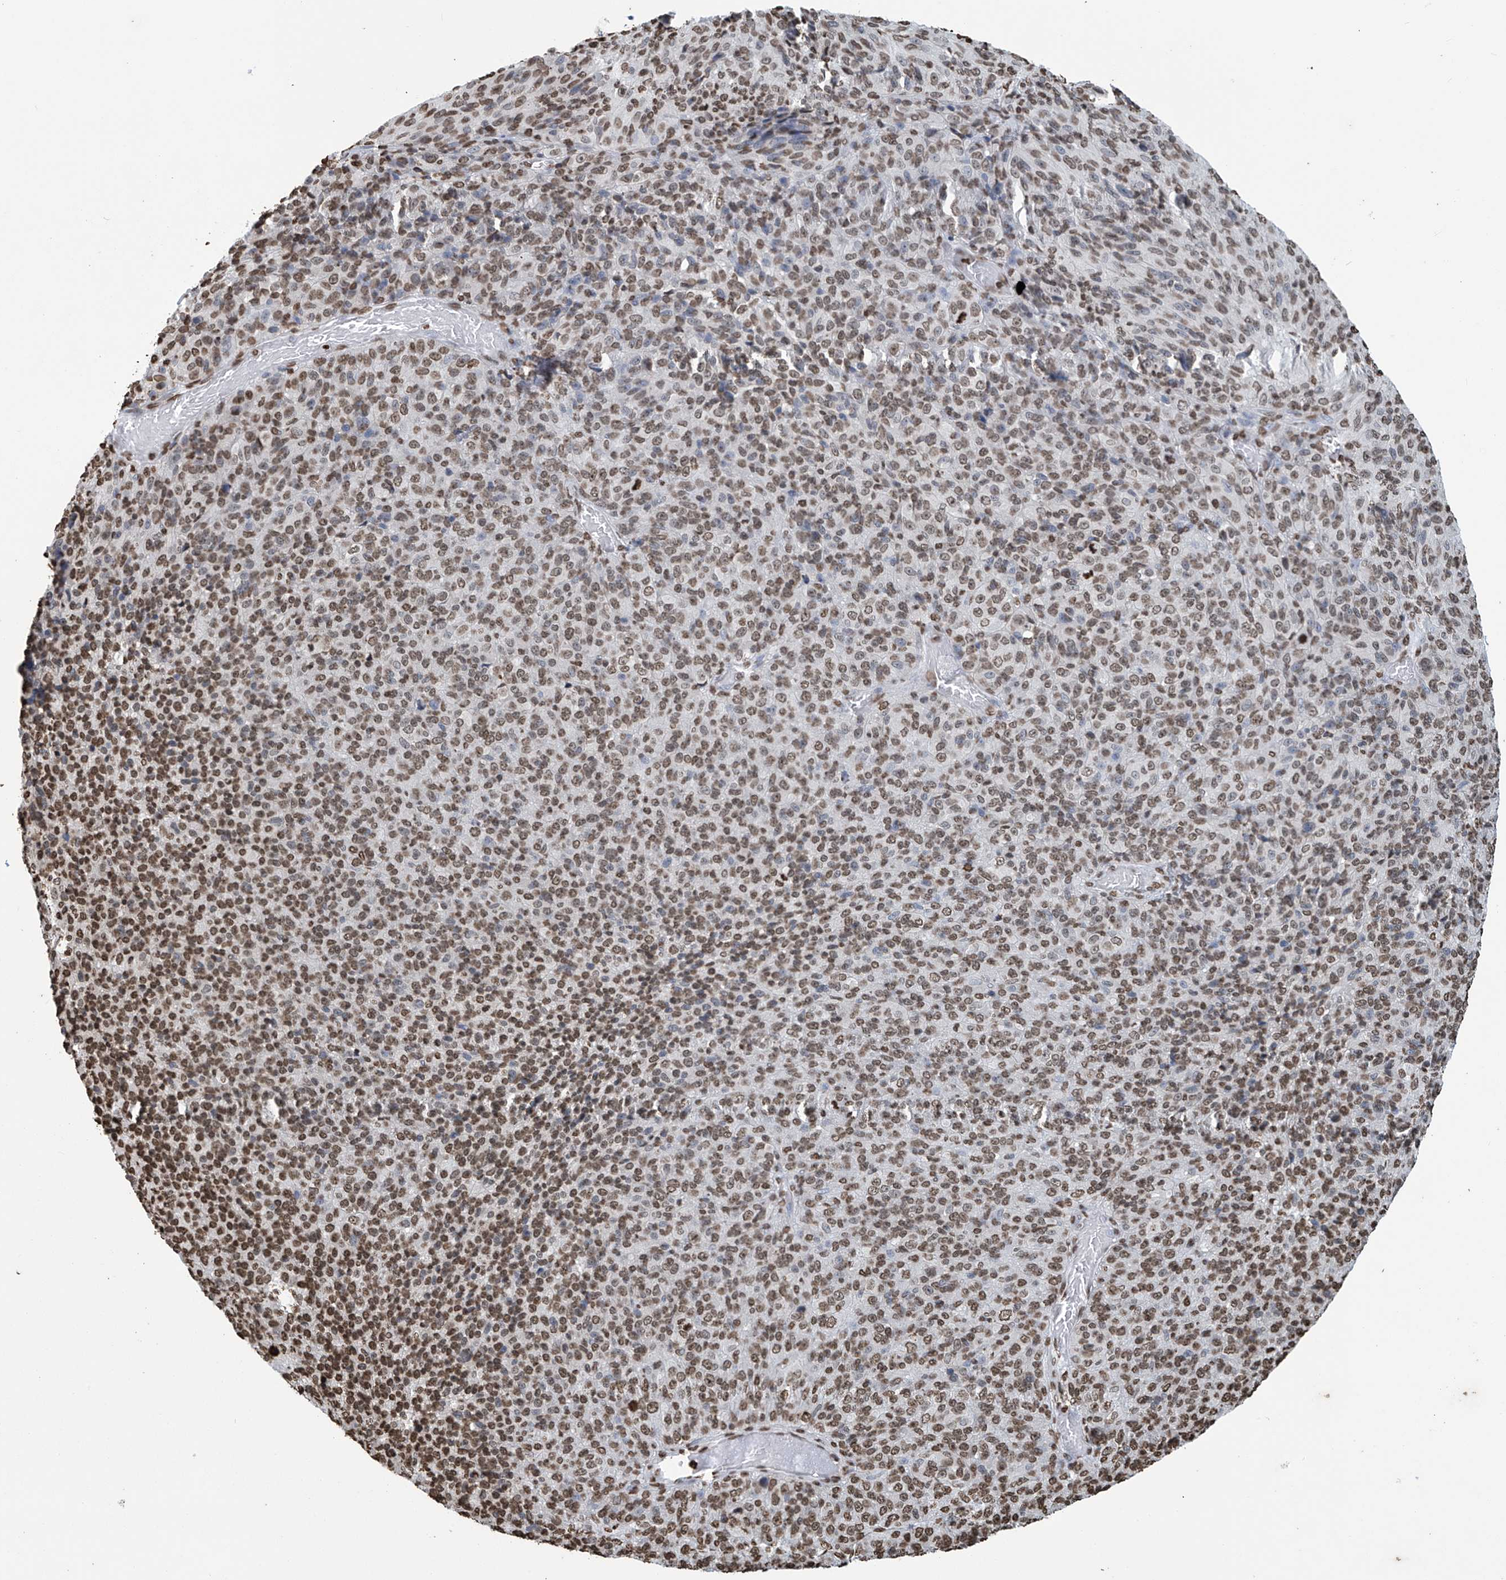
{"staining": {"intensity": "moderate", "quantity": ">75%", "location": "nuclear"}, "tissue": "melanoma", "cell_type": "Tumor cells", "image_type": "cancer", "snomed": [{"axis": "morphology", "description": "Malignant melanoma, Metastatic site"}, {"axis": "topography", "description": "Brain"}], "caption": "Protein staining shows moderate nuclear staining in approximately >75% of tumor cells in melanoma.", "gene": "DPPA2", "patient": {"sex": "female", "age": 56}}